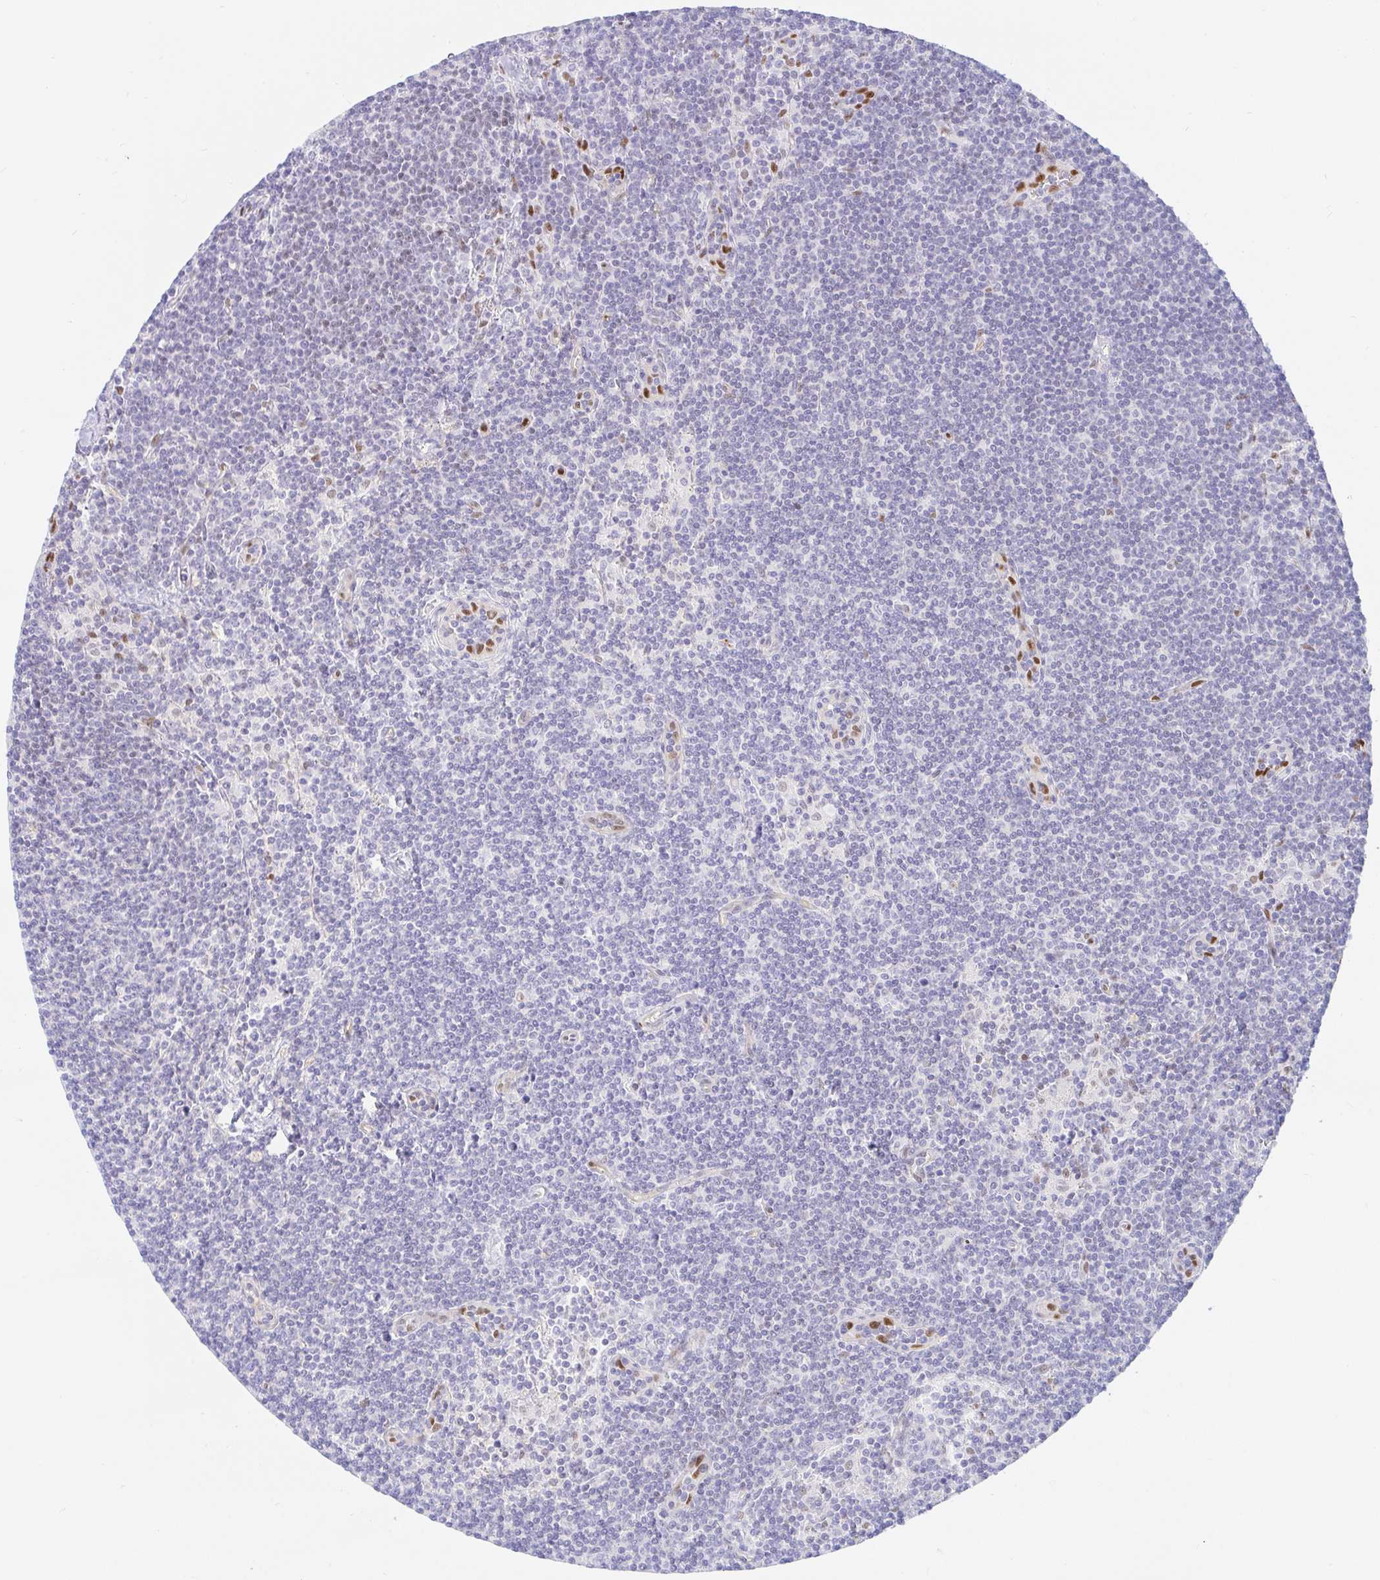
{"staining": {"intensity": "negative", "quantity": "none", "location": "none"}, "tissue": "lymphoma", "cell_type": "Tumor cells", "image_type": "cancer", "snomed": [{"axis": "morphology", "description": "Malignant lymphoma, non-Hodgkin's type, Low grade"}, {"axis": "topography", "description": "Lymph node"}], "caption": "IHC photomicrograph of low-grade malignant lymphoma, non-Hodgkin's type stained for a protein (brown), which shows no staining in tumor cells.", "gene": "HINFP", "patient": {"sex": "female", "age": 73}}